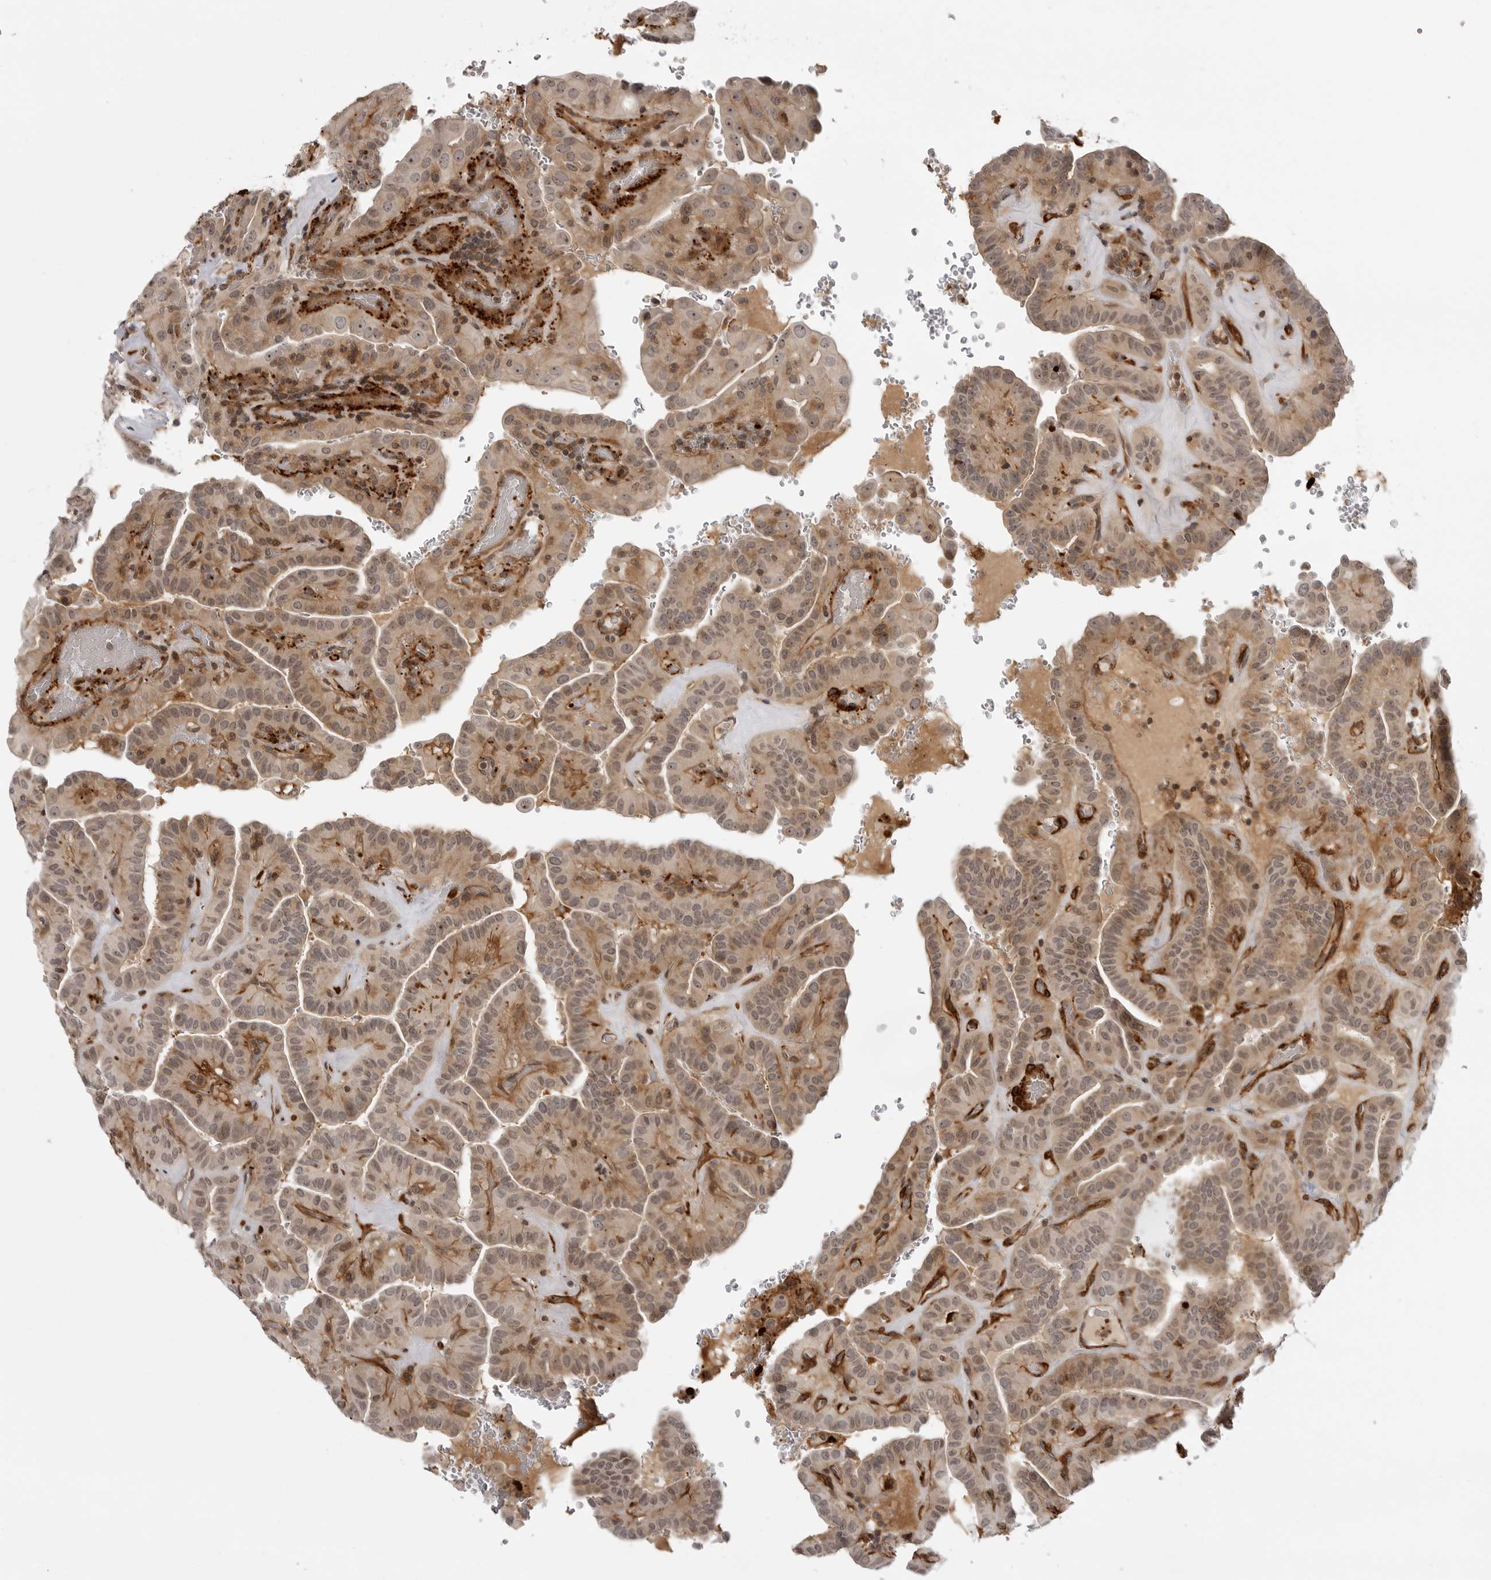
{"staining": {"intensity": "weak", "quantity": ">75%", "location": "cytoplasmic/membranous,nuclear"}, "tissue": "thyroid cancer", "cell_type": "Tumor cells", "image_type": "cancer", "snomed": [{"axis": "morphology", "description": "Papillary adenocarcinoma, NOS"}, {"axis": "topography", "description": "Thyroid gland"}], "caption": "The micrograph shows immunohistochemical staining of thyroid cancer. There is weak cytoplasmic/membranous and nuclear expression is identified in approximately >75% of tumor cells.", "gene": "TUT4", "patient": {"sex": "male", "age": 77}}